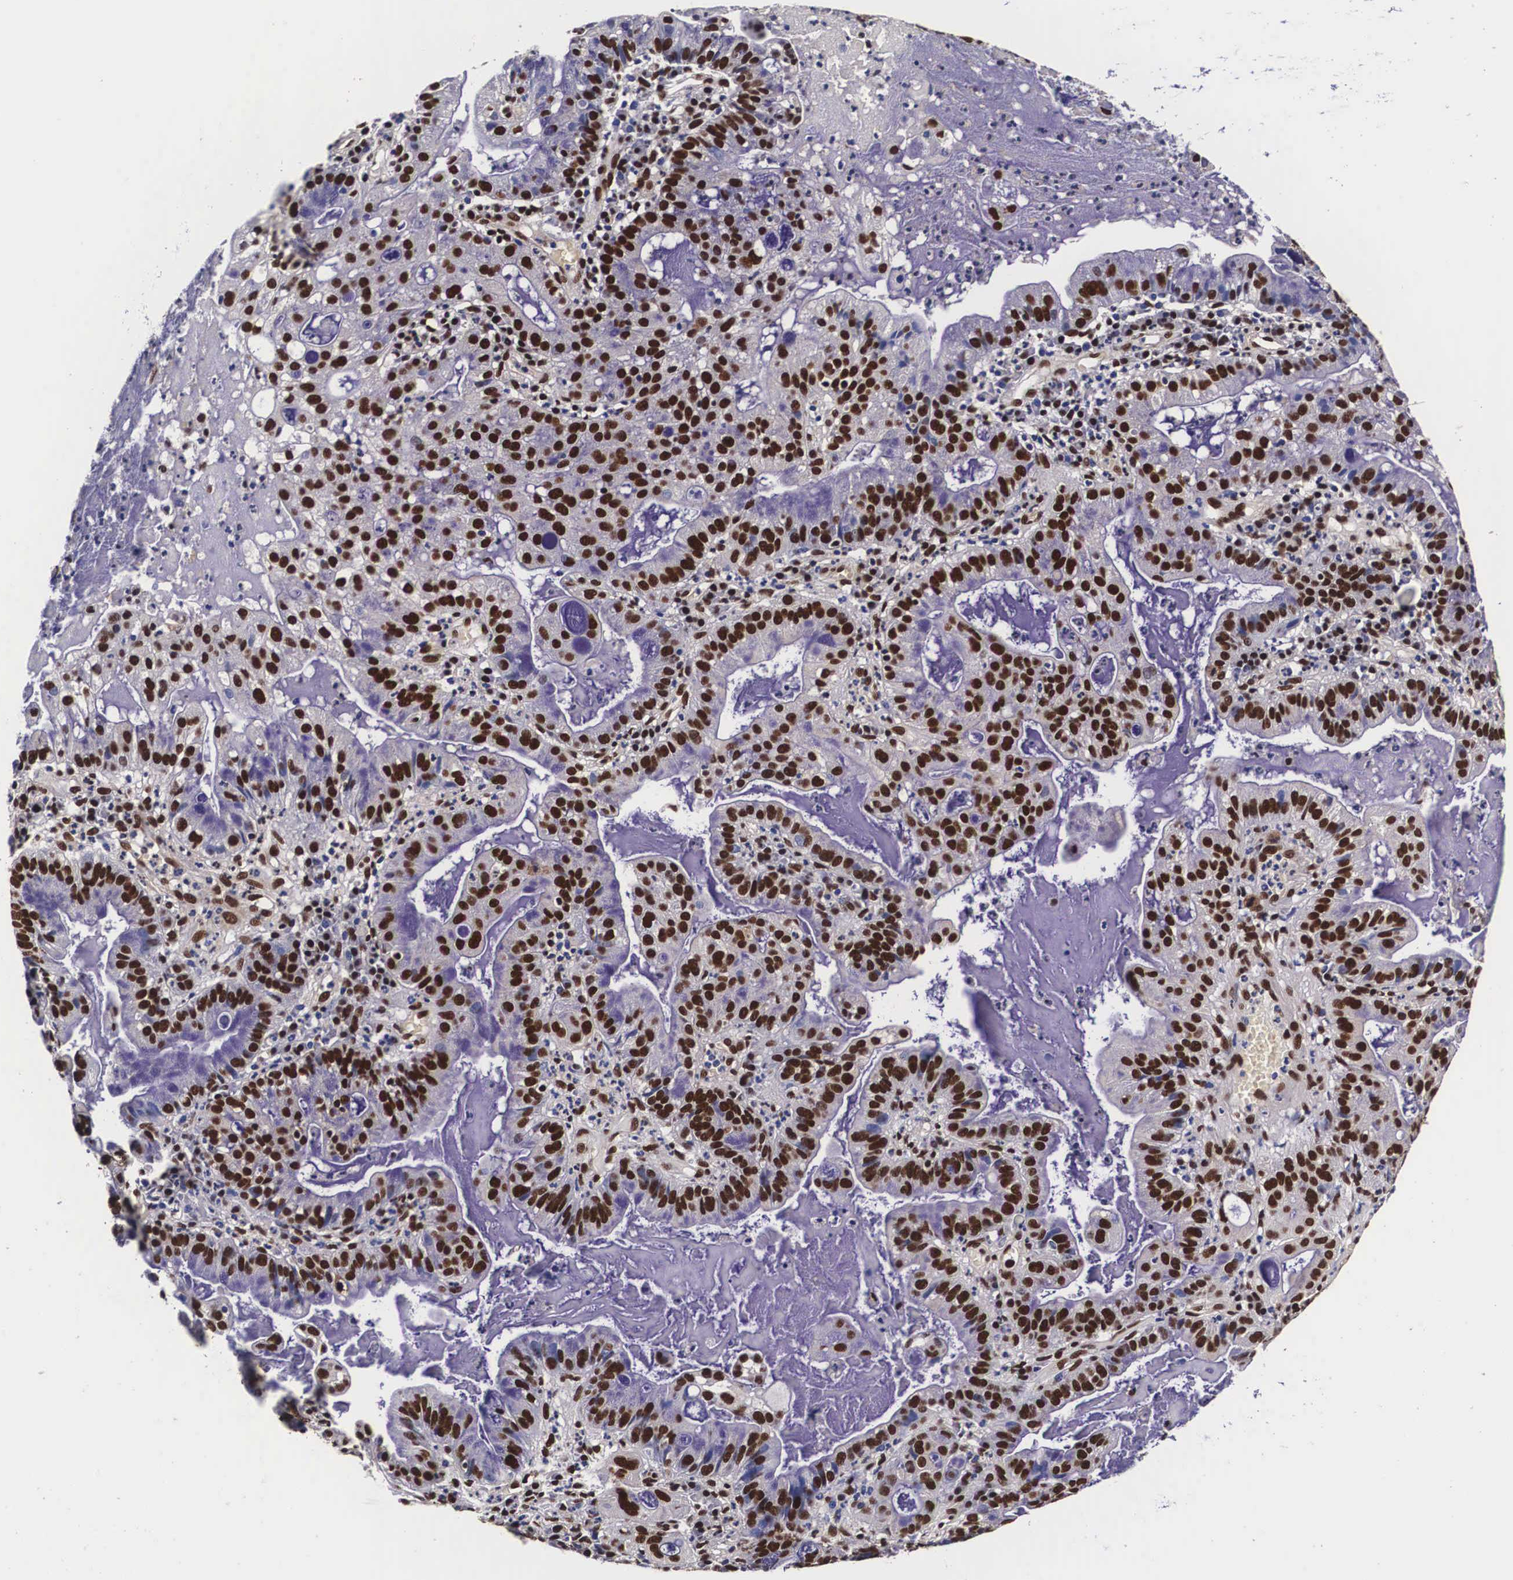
{"staining": {"intensity": "strong", "quantity": ">75%", "location": "nuclear"}, "tissue": "cervical cancer", "cell_type": "Tumor cells", "image_type": "cancer", "snomed": [{"axis": "morphology", "description": "Adenocarcinoma, NOS"}, {"axis": "topography", "description": "Cervix"}], "caption": "An IHC histopathology image of neoplastic tissue is shown. Protein staining in brown highlights strong nuclear positivity in adenocarcinoma (cervical) within tumor cells.", "gene": "PABPN1", "patient": {"sex": "female", "age": 41}}